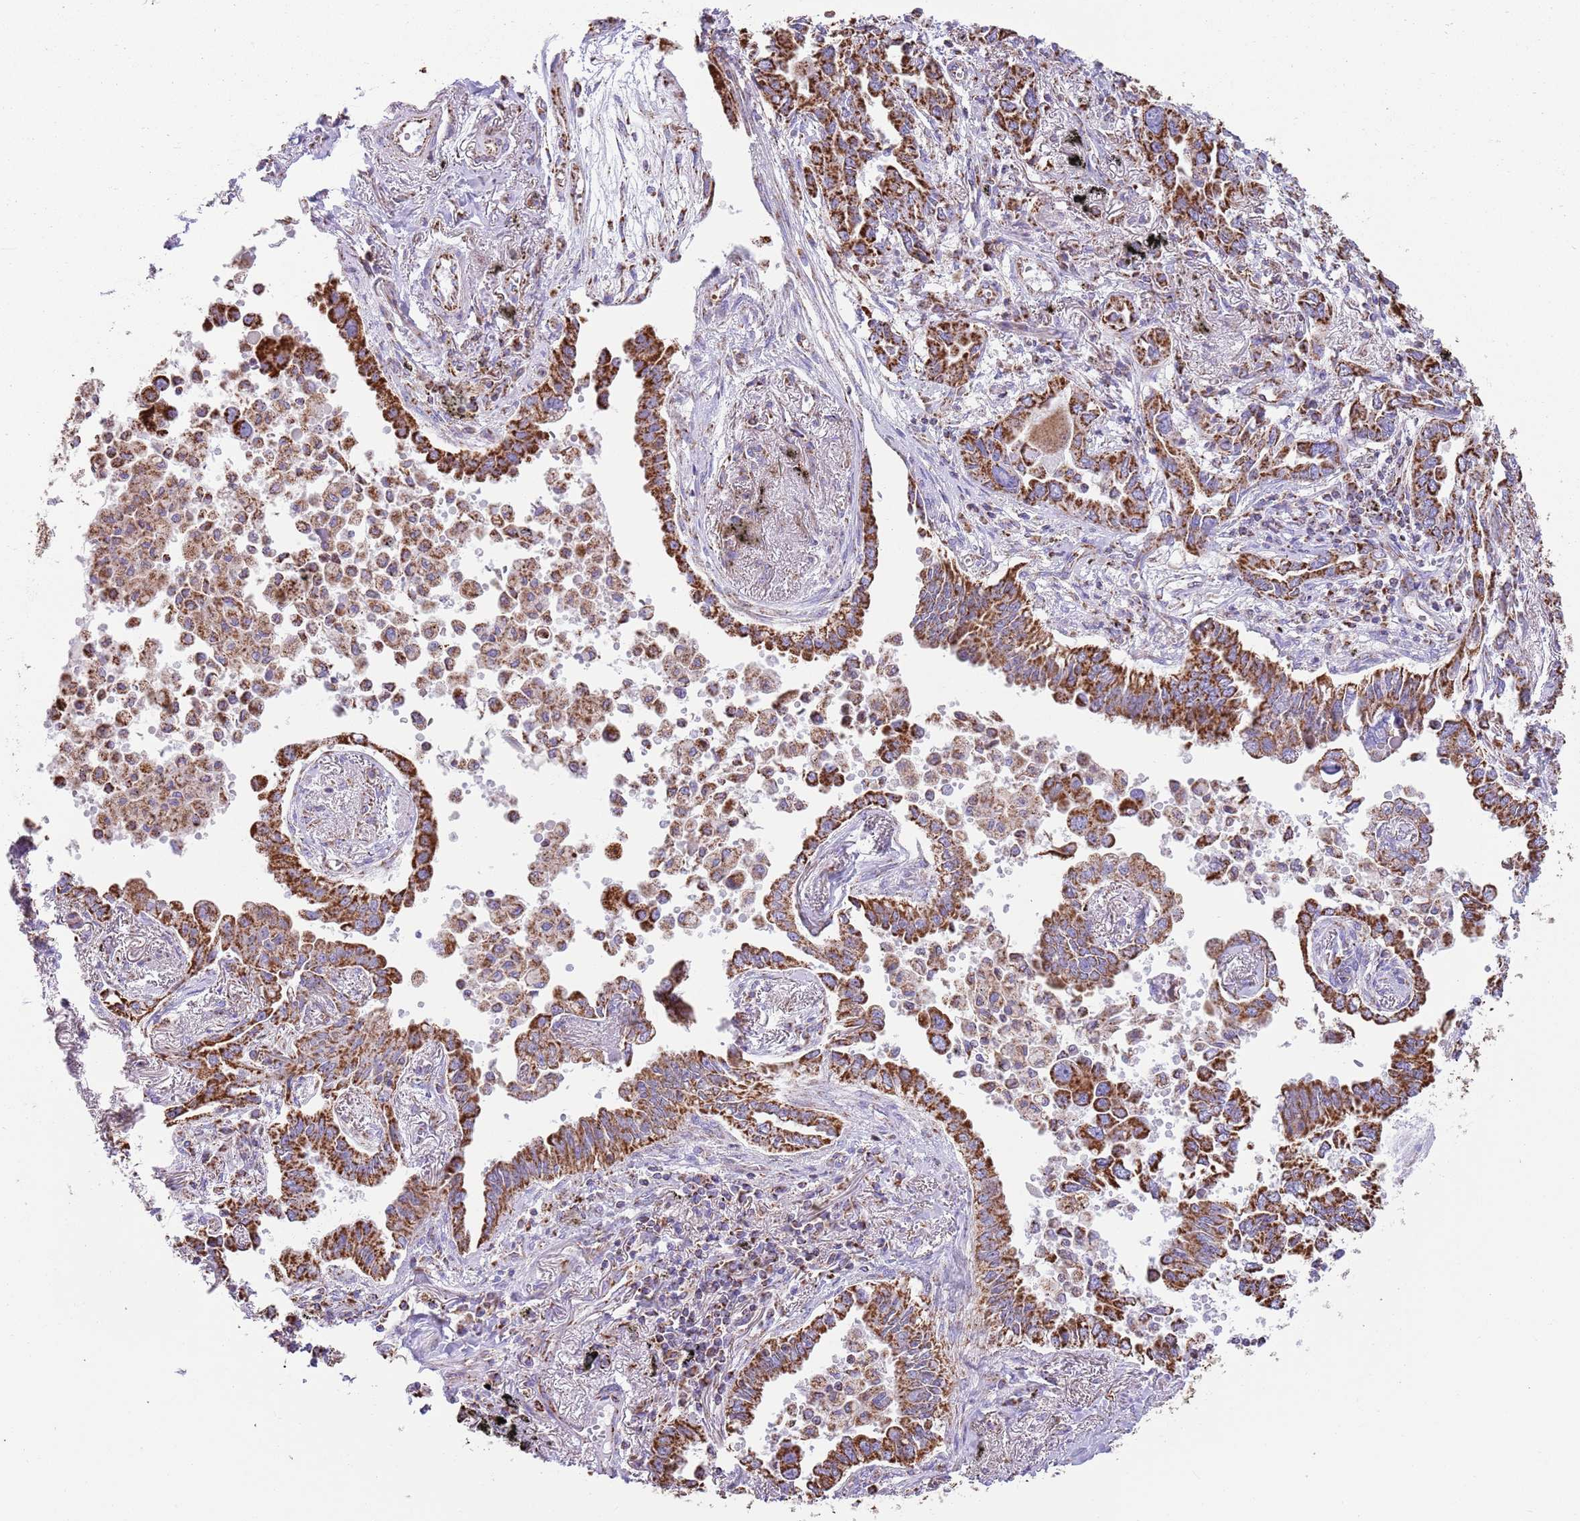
{"staining": {"intensity": "strong", "quantity": ">75%", "location": "cytoplasmic/membranous"}, "tissue": "lung cancer", "cell_type": "Tumor cells", "image_type": "cancer", "snomed": [{"axis": "morphology", "description": "Adenocarcinoma, NOS"}, {"axis": "topography", "description": "Lung"}], "caption": "Tumor cells demonstrate high levels of strong cytoplasmic/membranous positivity in about >75% of cells in human lung adenocarcinoma.", "gene": "TTLL1", "patient": {"sex": "male", "age": 67}}